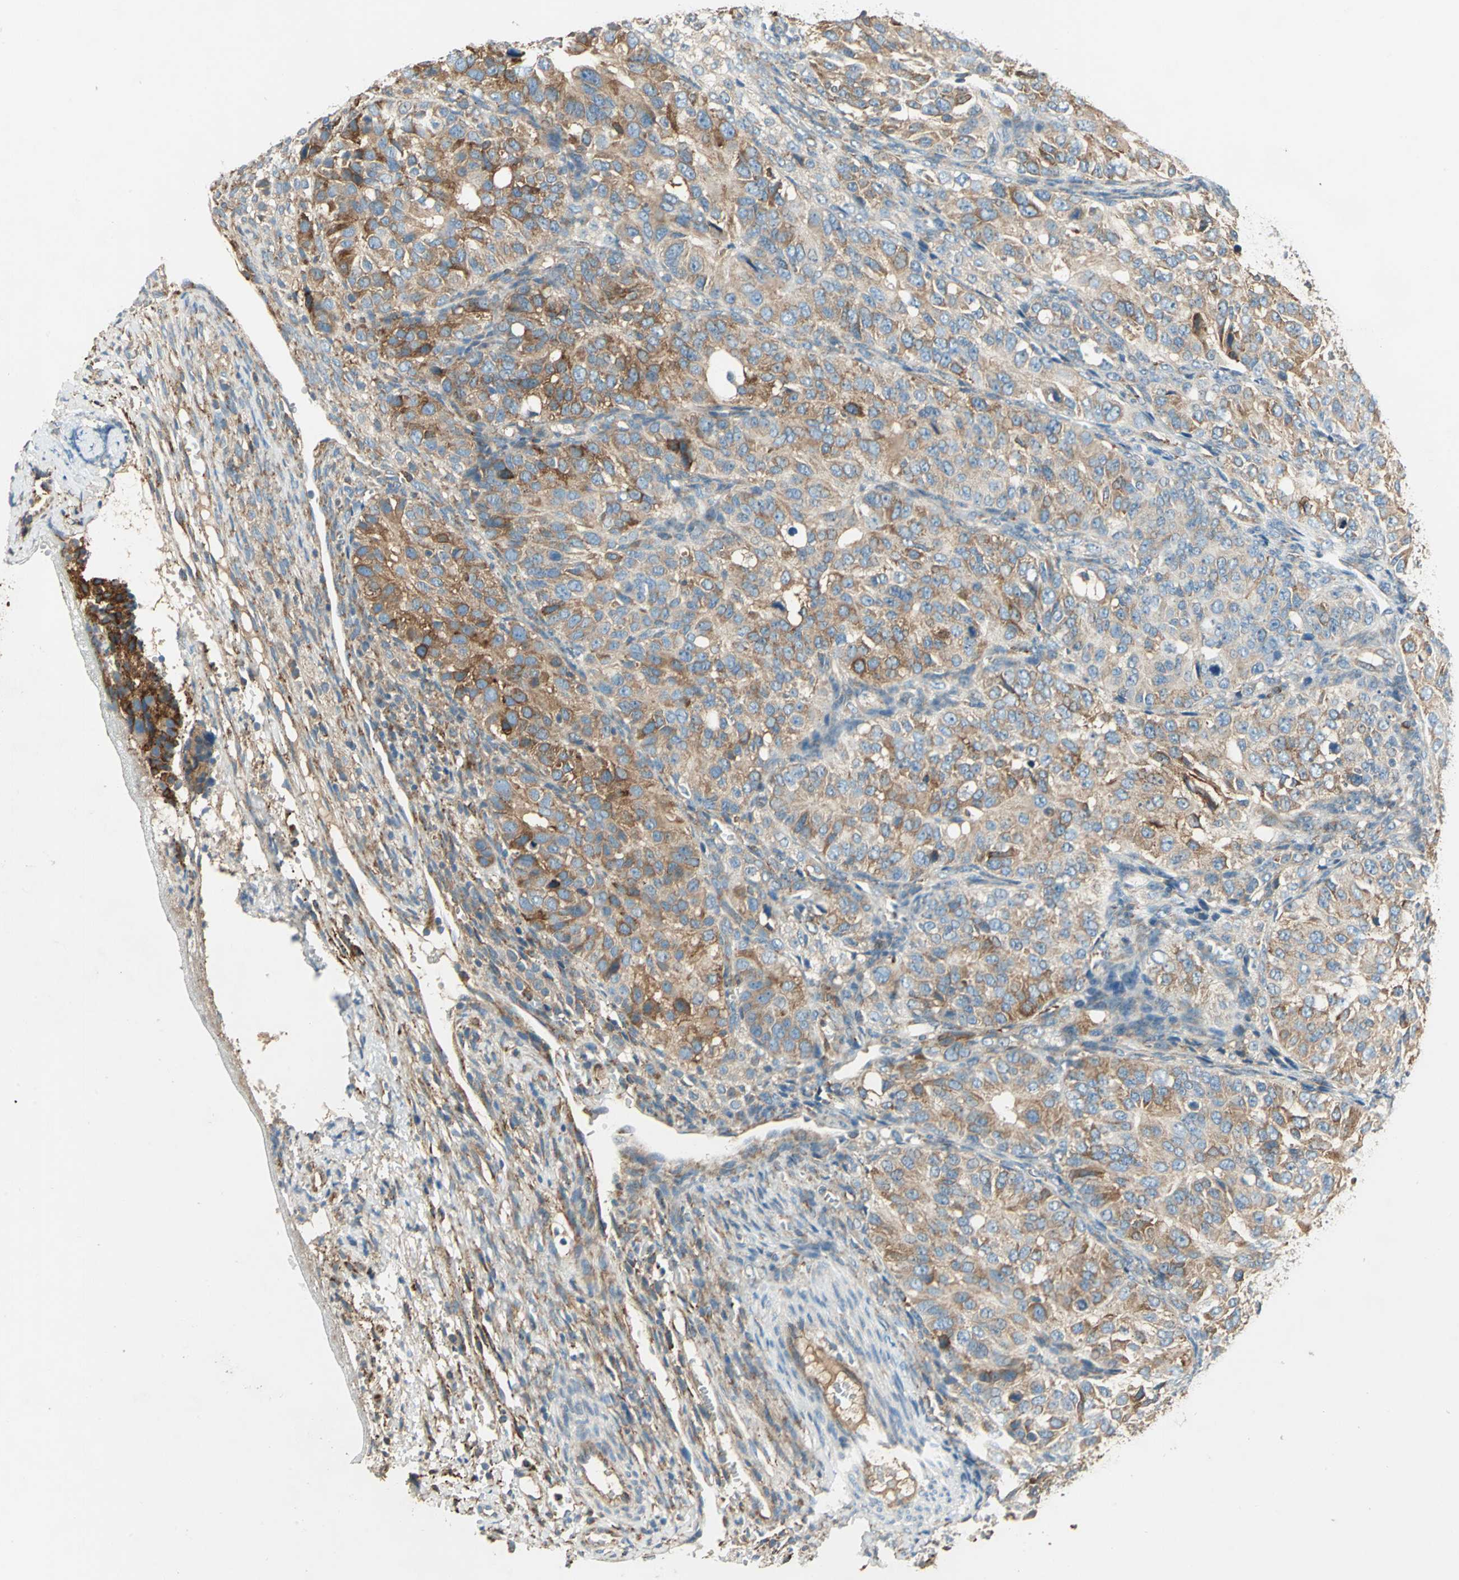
{"staining": {"intensity": "moderate", "quantity": ">75%", "location": "cytoplasmic/membranous"}, "tissue": "ovarian cancer", "cell_type": "Tumor cells", "image_type": "cancer", "snomed": [{"axis": "morphology", "description": "Carcinoma, endometroid"}, {"axis": "topography", "description": "Ovary"}], "caption": "High-power microscopy captured an immunohistochemistry image of ovarian endometroid carcinoma, revealing moderate cytoplasmic/membranous expression in about >75% of tumor cells. Immunohistochemistry stains the protein of interest in brown and the nuclei are stained blue.", "gene": "PDIA4", "patient": {"sex": "female", "age": 51}}